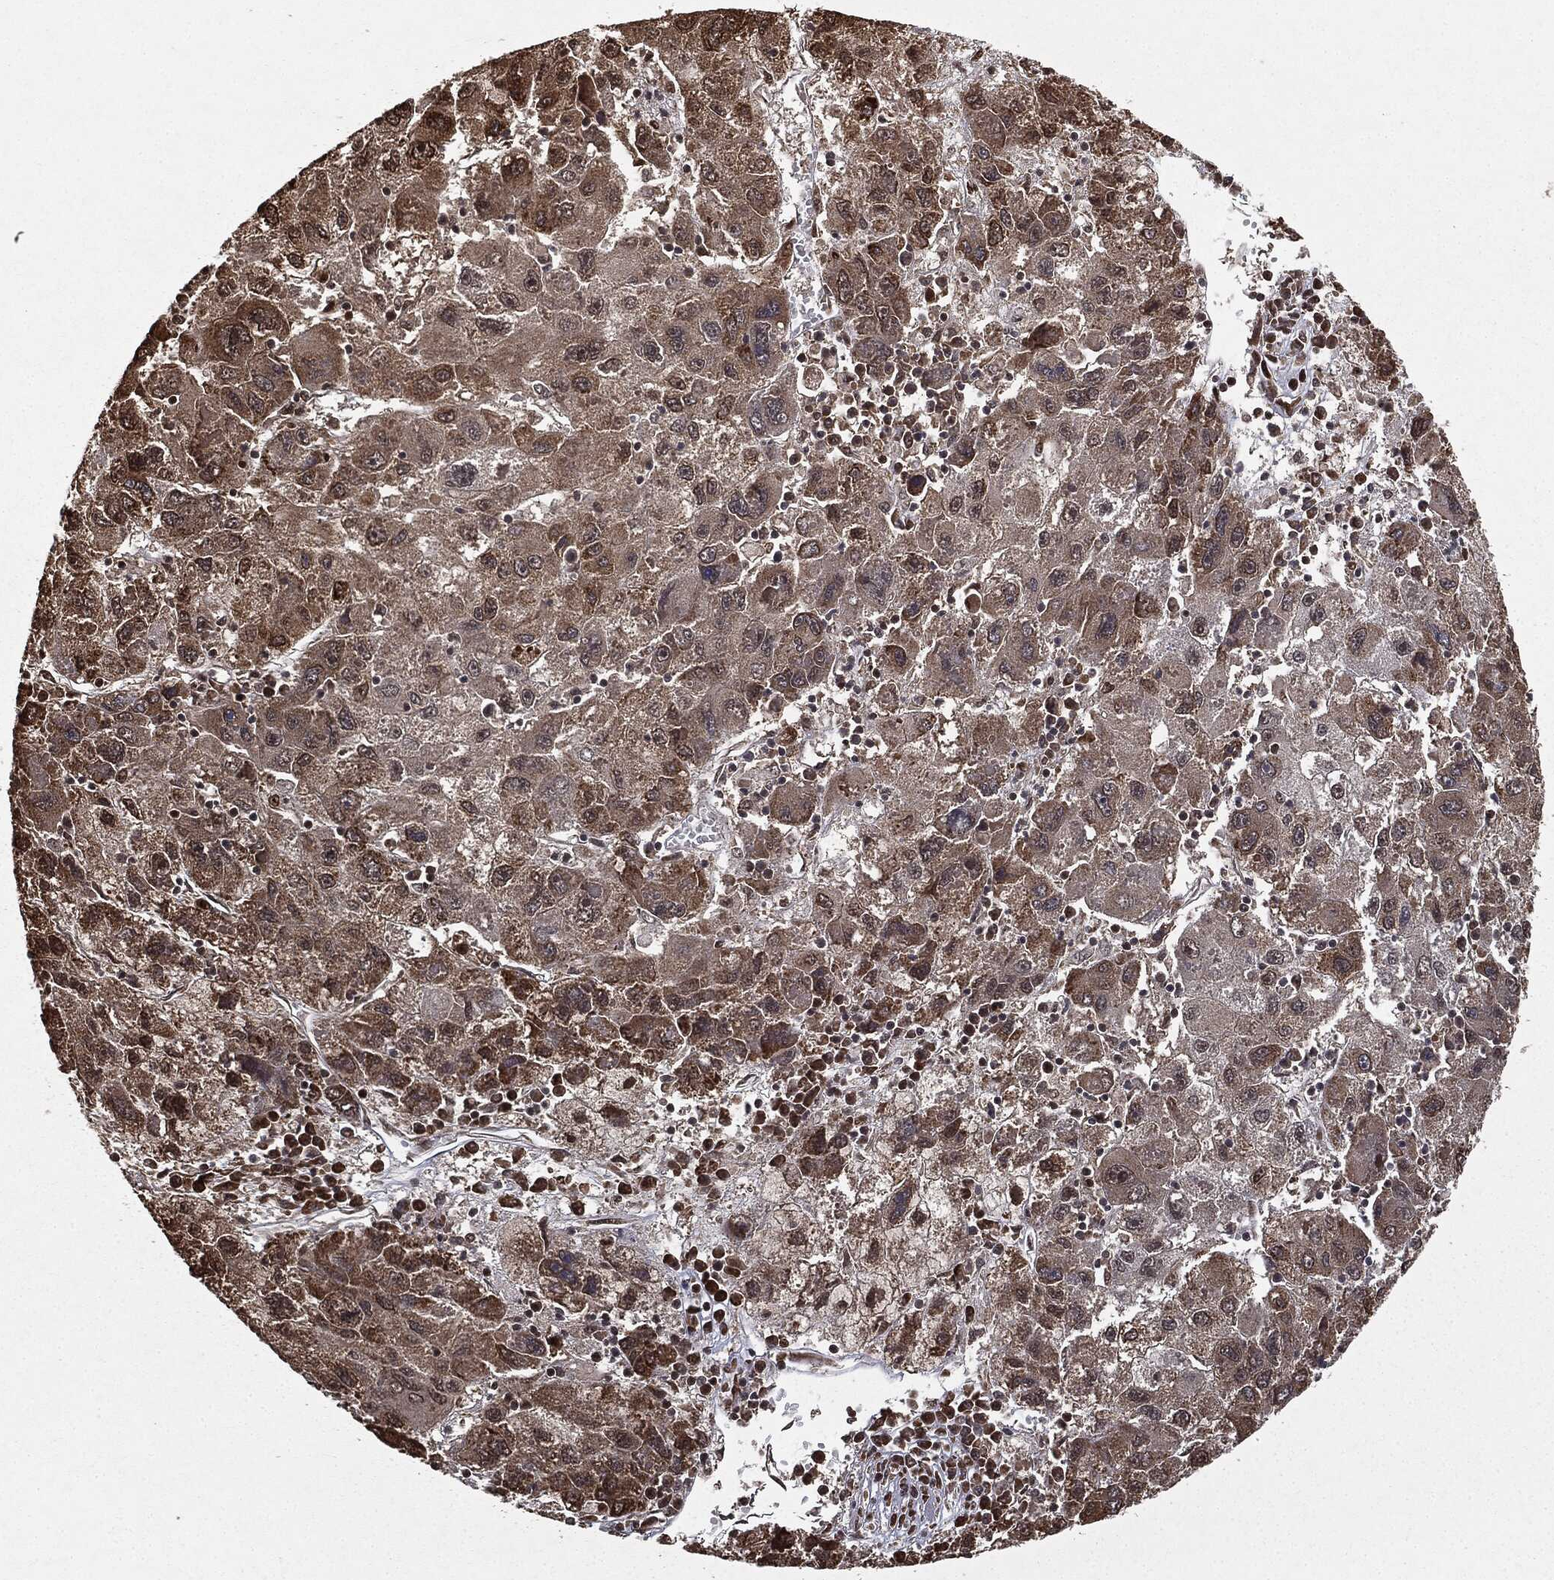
{"staining": {"intensity": "moderate", "quantity": "<25%", "location": "cytoplasmic/membranous,nuclear"}, "tissue": "liver cancer", "cell_type": "Tumor cells", "image_type": "cancer", "snomed": [{"axis": "morphology", "description": "Carcinoma, Hepatocellular, NOS"}, {"axis": "topography", "description": "Liver"}], "caption": "This image exhibits IHC staining of human liver cancer, with low moderate cytoplasmic/membranous and nuclear expression in approximately <25% of tumor cells.", "gene": "ZNHIT6", "patient": {"sex": "male", "age": 75}}